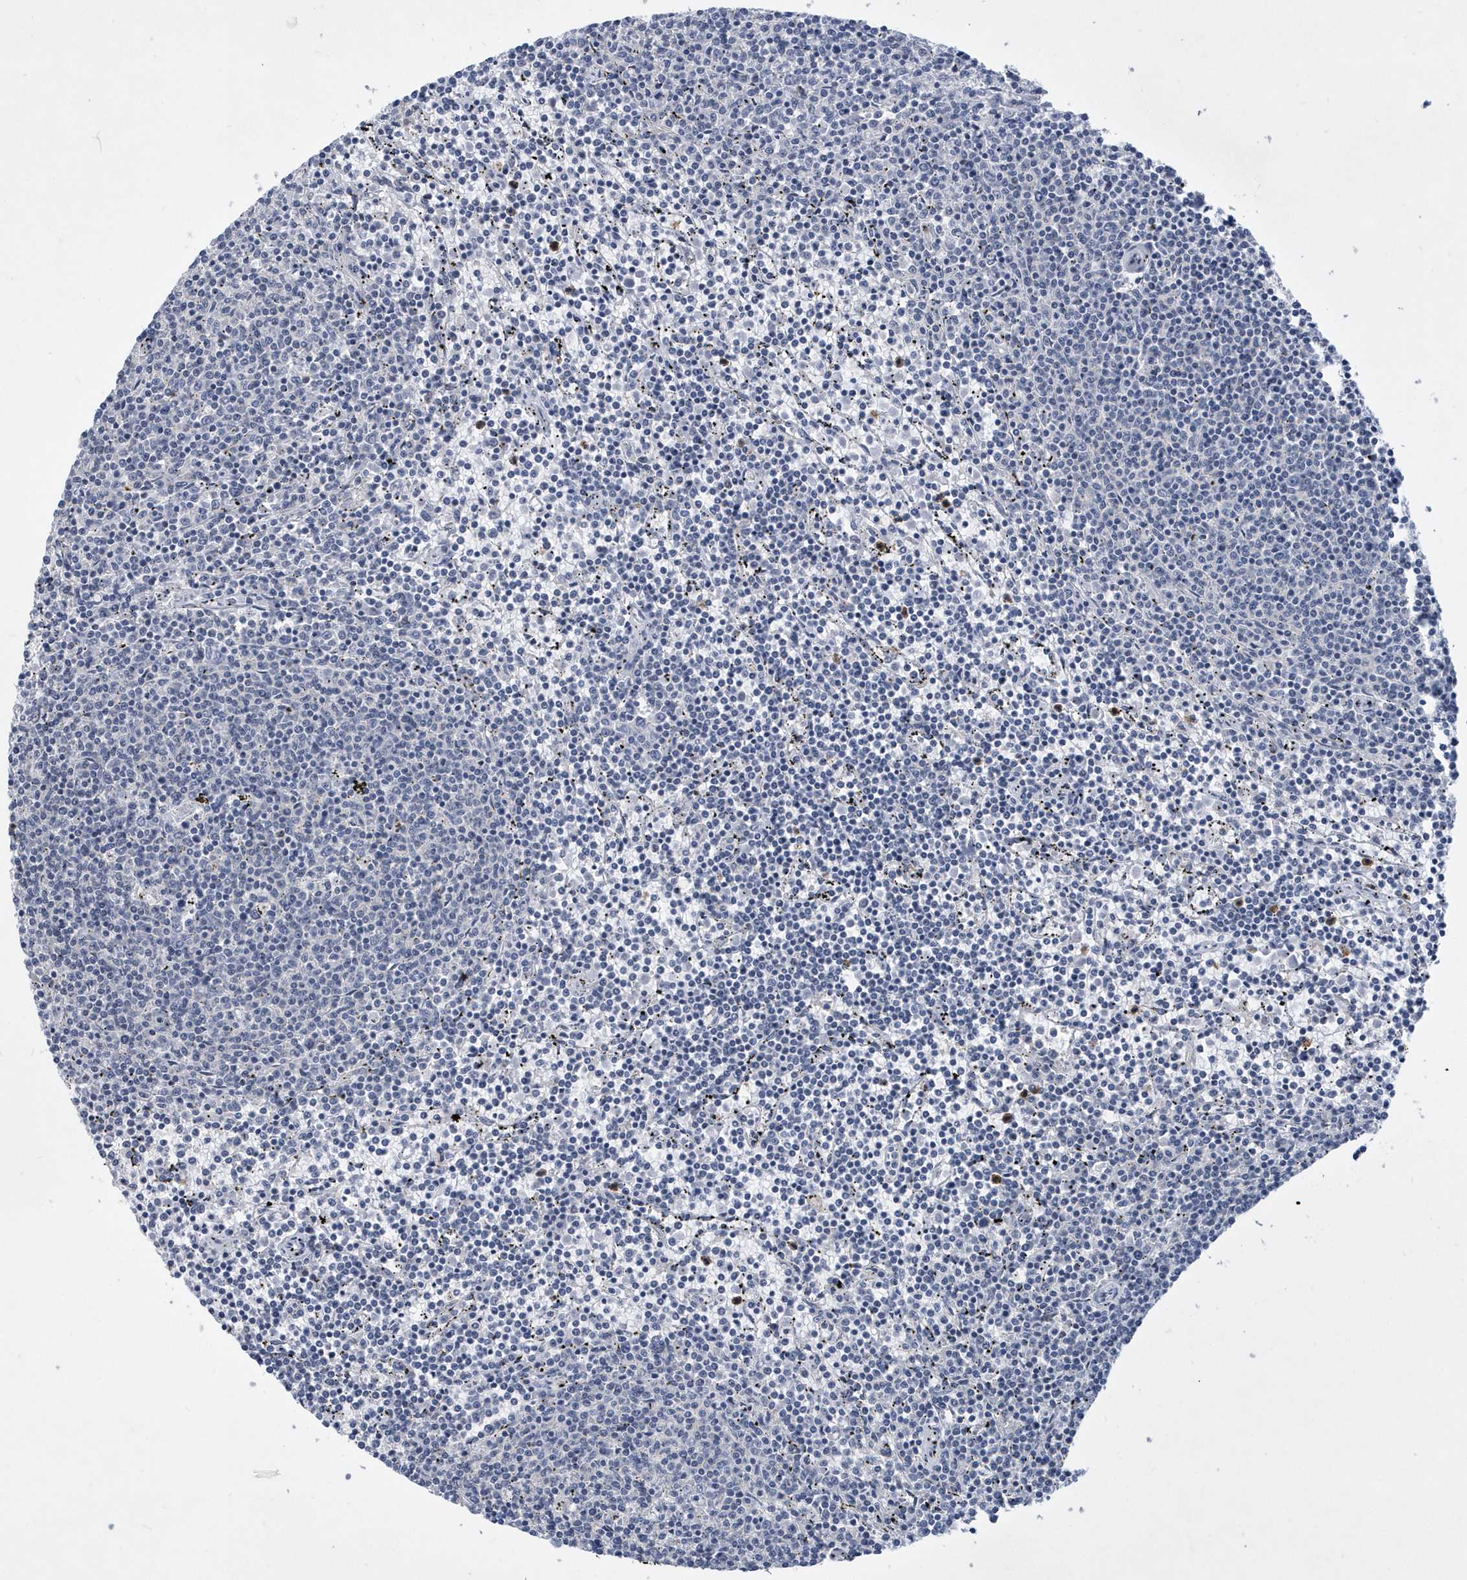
{"staining": {"intensity": "negative", "quantity": "none", "location": "none"}, "tissue": "lymphoma", "cell_type": "Tumor cells", "image_type": "cancer", "snomed": [{"axis": "morphology", "description": "Malignant lymphoma, non-Hodgkin's type, Low grade"}, {"axis": "topography", "description": "Spleen"}], "caption": "There is no significant staining in tumor cells of malignant lymphoma, non-Hodgkin's type (low-grade).", "gene": "SRGAP3", "patient": {"sex": "female", "age": 50}}